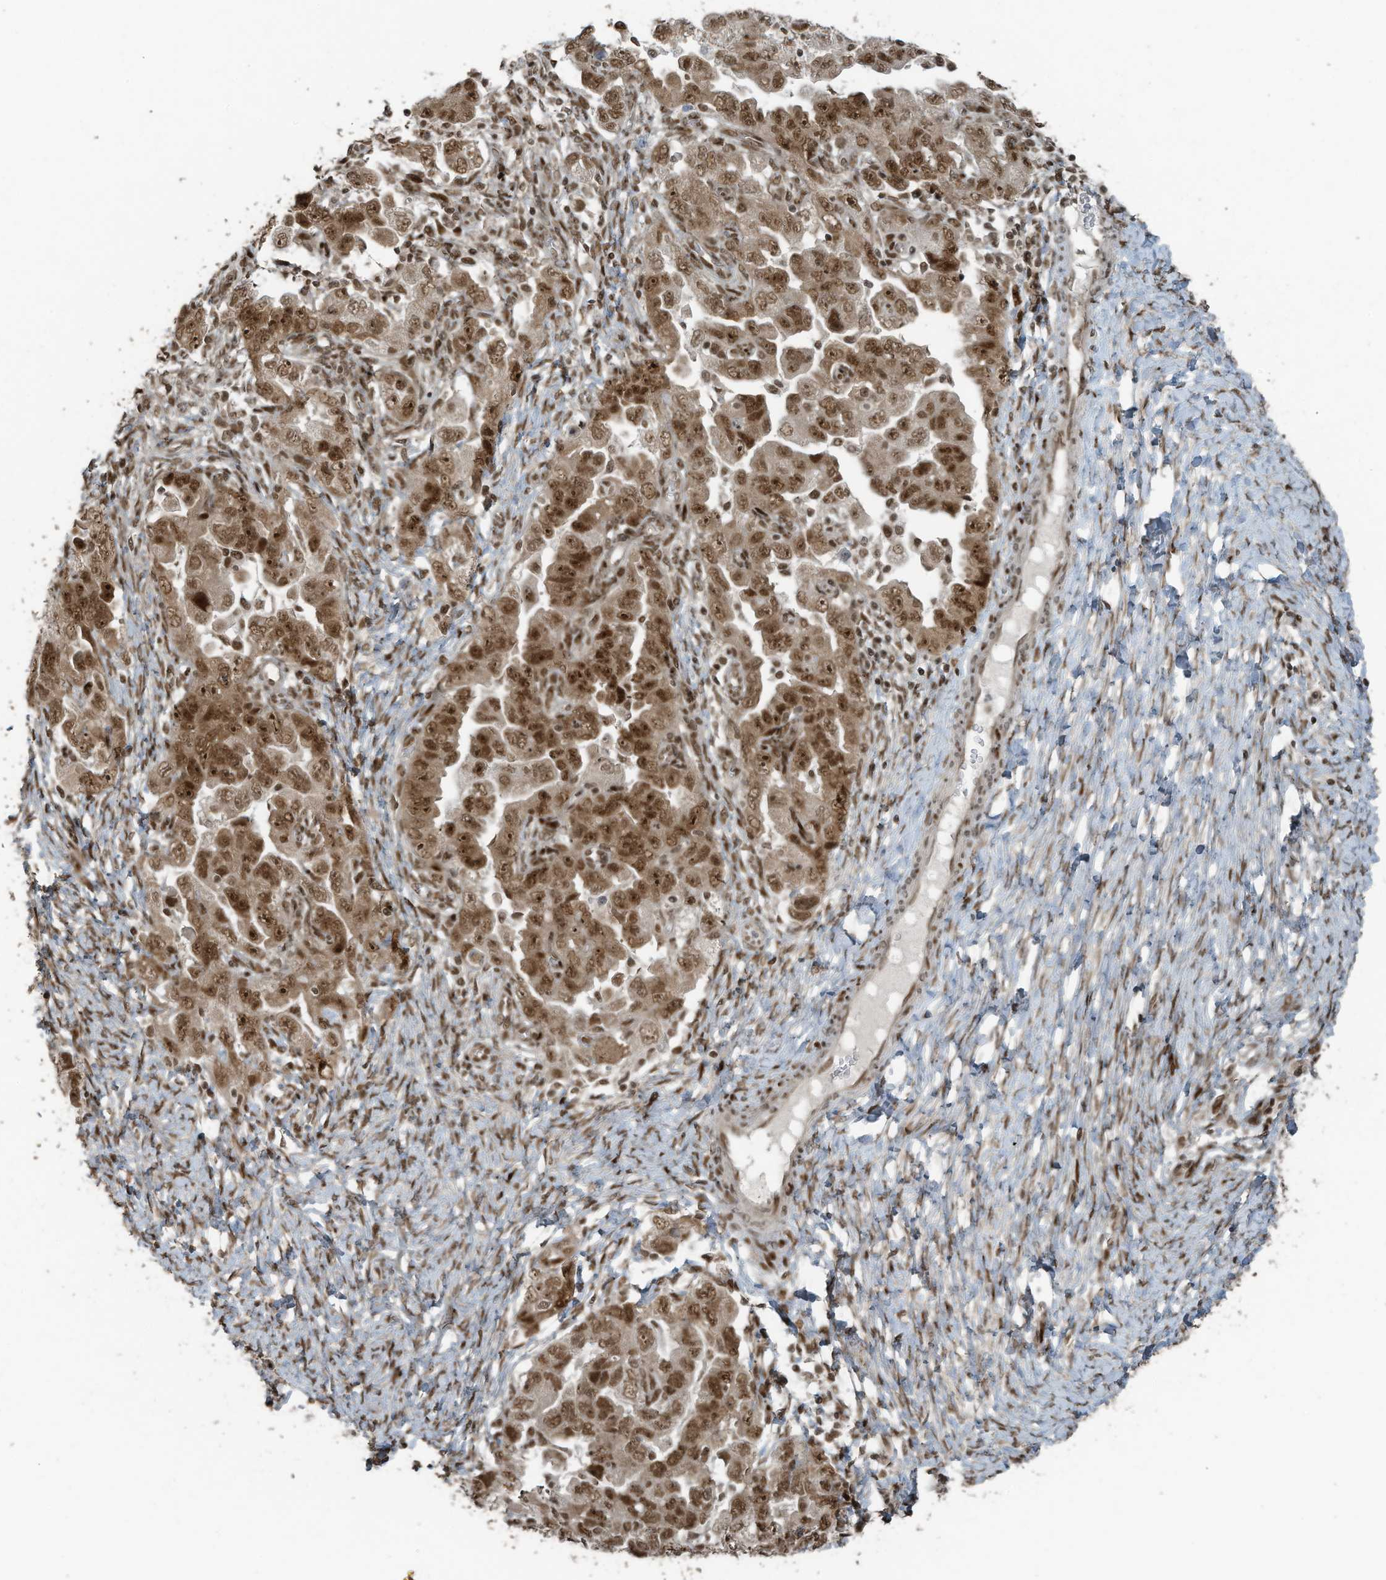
{"staining": {"intensity": "moderate", "quantity": ">75%", "location": "nuclear"}, "tissue": "ovarian cancer", "cell_type": "Tumor cells", "image_type": "cancer", "snomed": [{"axis": "morphology", "description": "Carcinoma, NOS"}, {"axis": "morphology", "description": "Cystadenocarcinoma, serous, NOS"}, {"axis": "topography", "description": "Ovary"}], "caption": "This image reveals ovarian cancer (carcinoma) stained with IHC to label a protein in brown. The nuclear of tumor cells show moderate positivity for the protein. Nuclei are counter-stained blue.", "gene": "PCNP", "patient": {"sex": "female", "age": 69}}